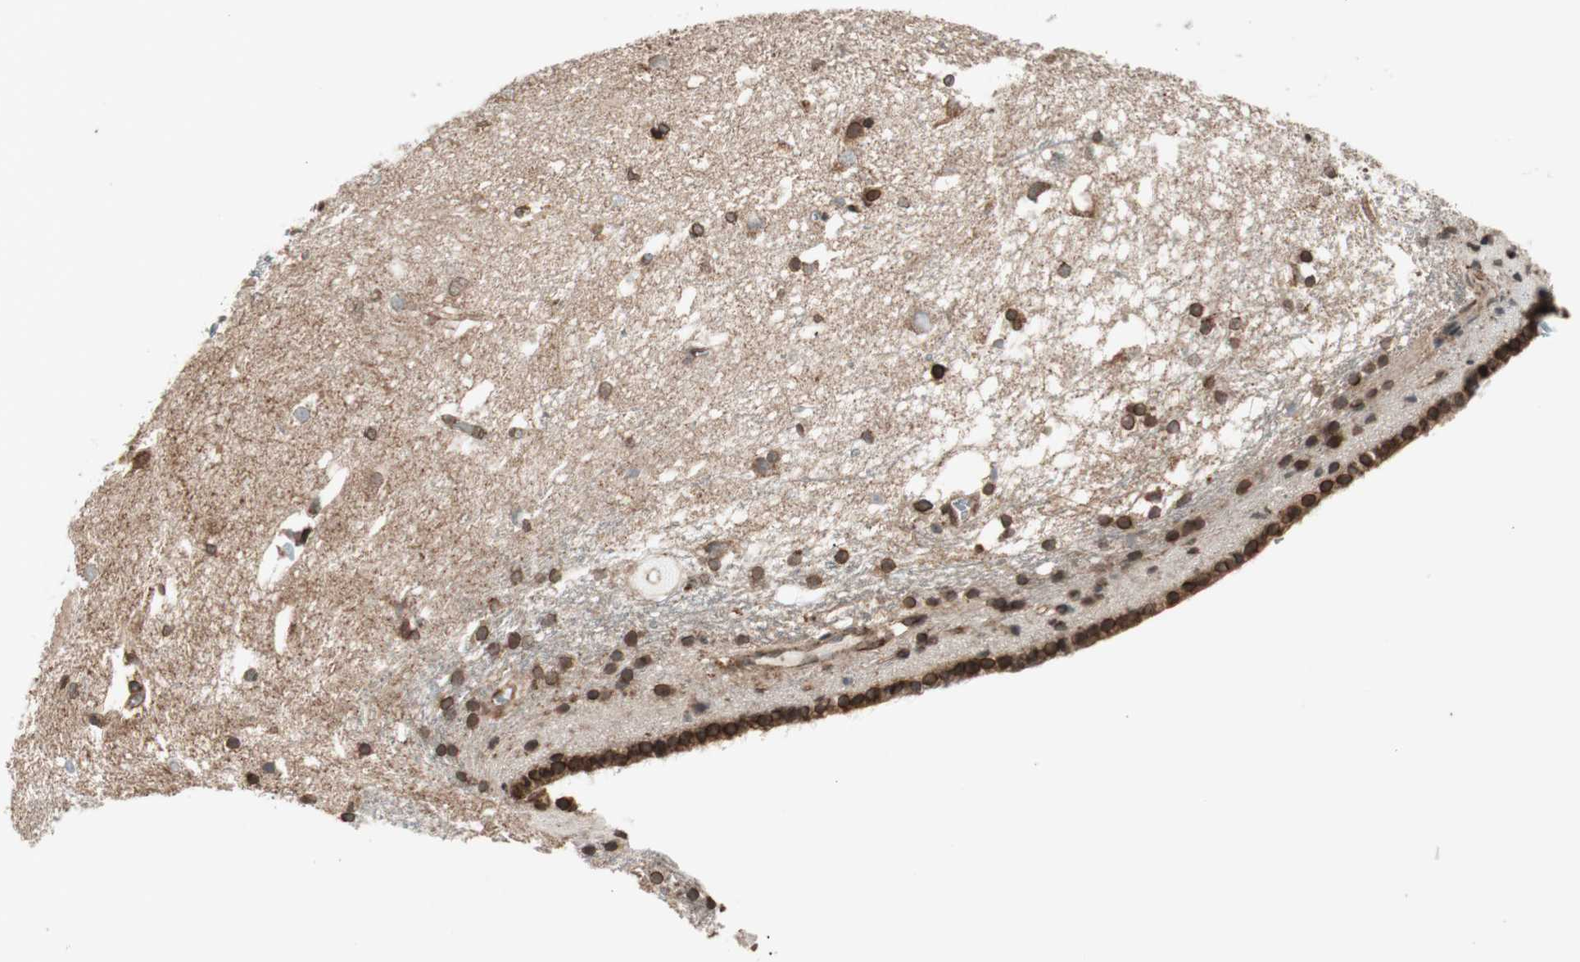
{"staining": {"intensity": "strong", "quantity": ">75%", "location": "cytoplasmic/membranous,nuclear"}, "tissue": "caudate", "cell_type": "Glial cells", "image_type": "normal", "snomed": [{"axis": "morphology", "description": "Normal tissue, NOS"}, {"axis": "topography", "description": "Lateral ventricle wall"}], "caption": "Protein staining exhibits strong cytoplasmic/membranous,nuclear expression in about >75% of glial cells in normal caudate. The protein of interest is stained brown, and the nuclei are stained in blue (DAB IHC with brightfield microscopy, high magnification).", "gene": "NUP62", "patient": {"sex": "female", "age": 19}}